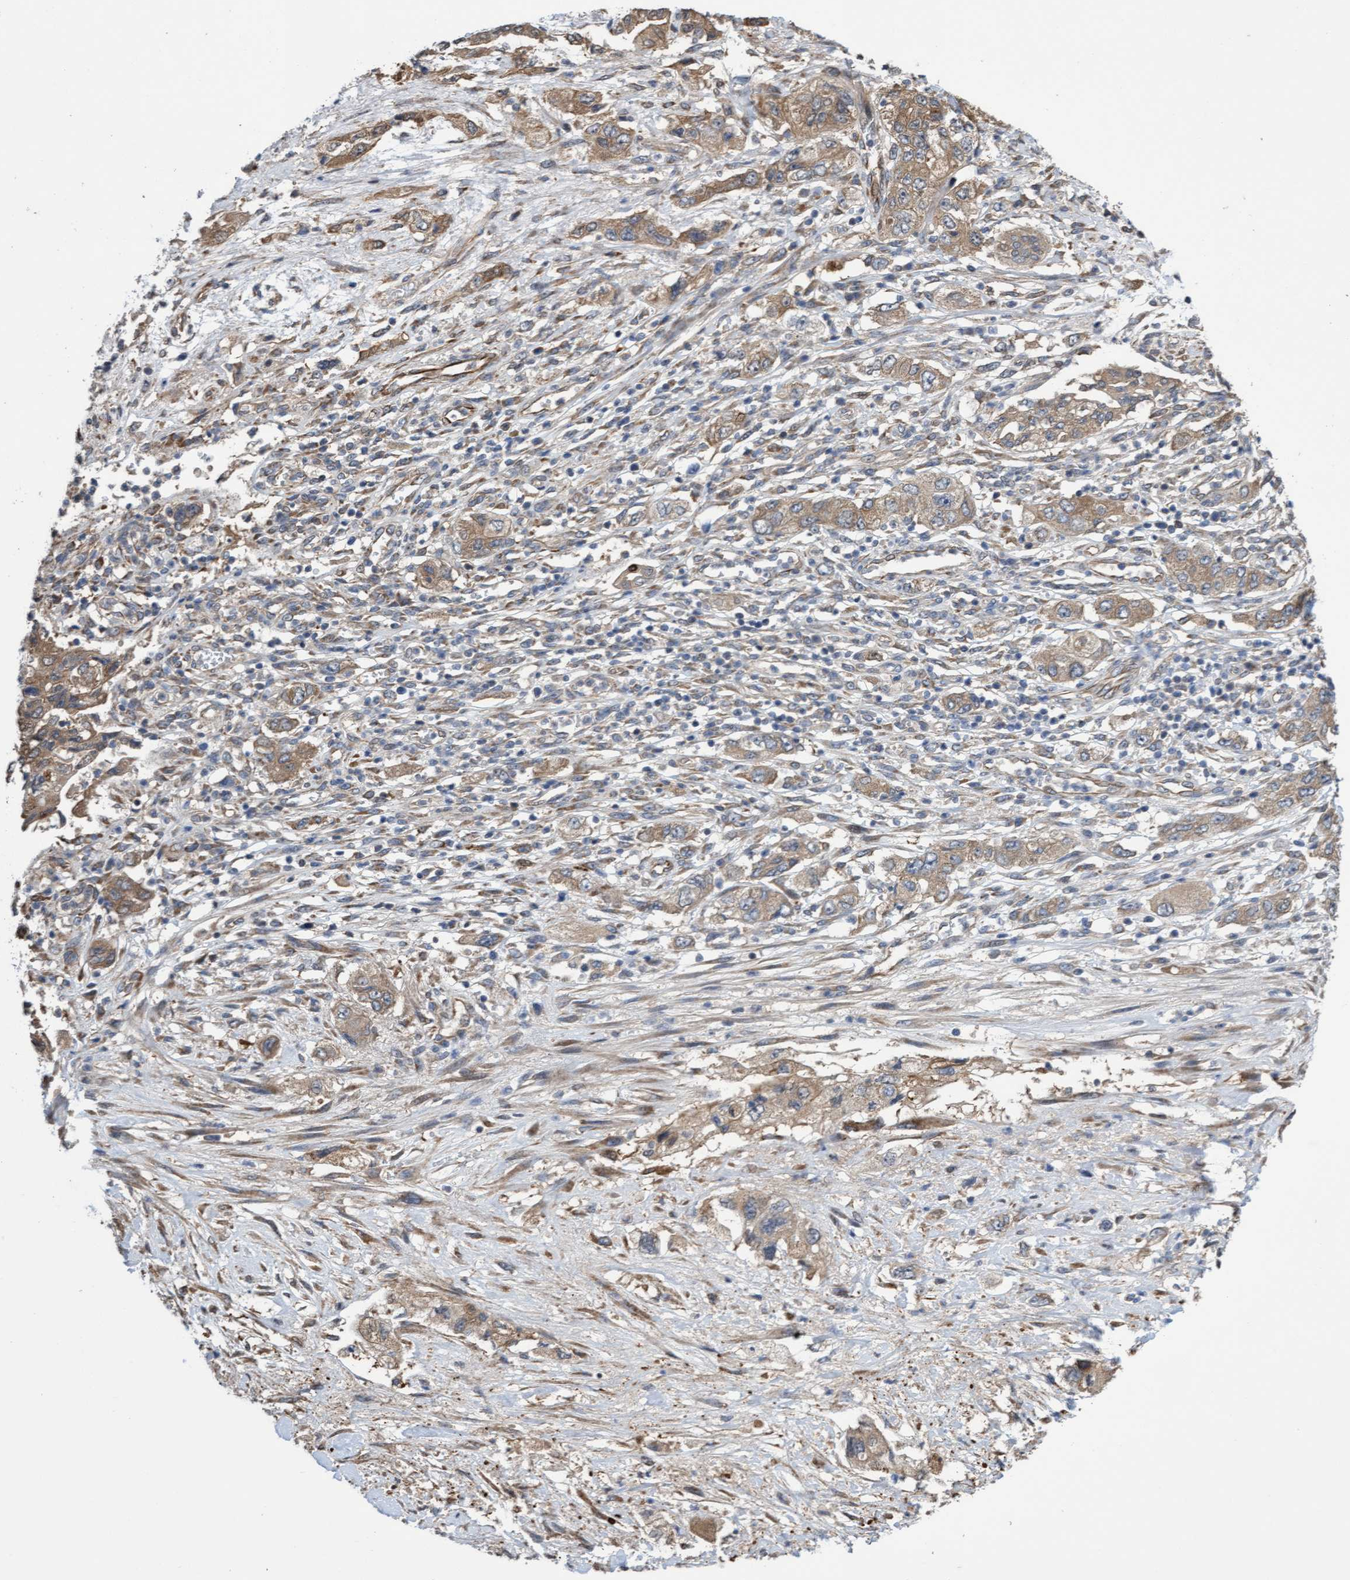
{"staining": {"intensity": "weak", "quantity": ">75%", "location": "cytoplasmic/membranous"}, "tissue": "pancreatic cancer", "cell_type": "Tumor cells", "image_type": "cancer", "snomed": [{"axis": "morphology", "description": "Adenocarcinoma, NOS"}, {"axis": "topography", "description": "Pancreas"}], "caption": "Tumor cells show weak cytoplasmic/membranous positivity in approximately >75% of cells in pancreatic cancer (adenocarcinoma).", "gene": "ITFG1", "patient": {"sex": "female", "age": 73}}